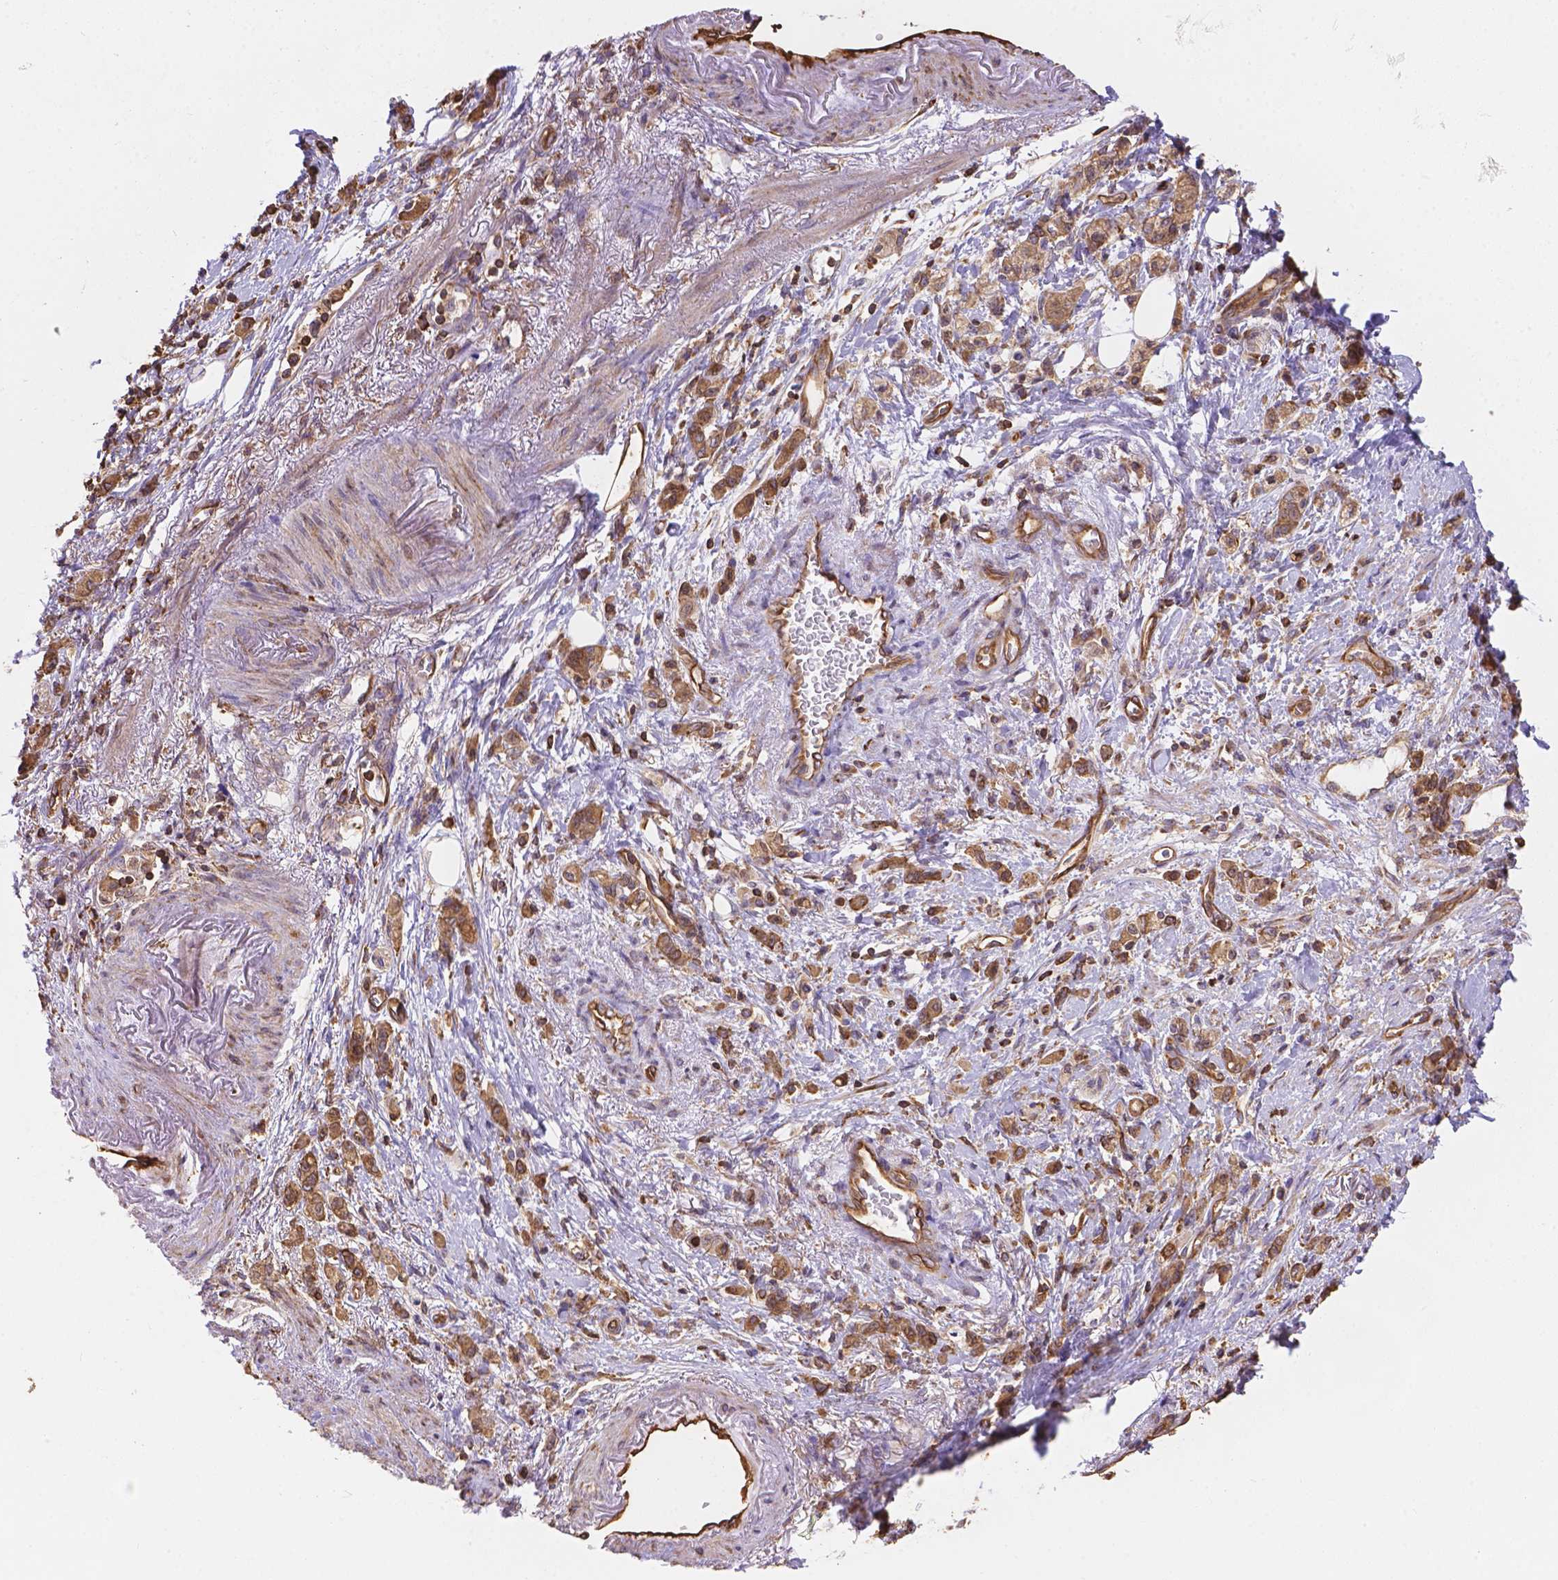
{"staining": {"intensity": "moderate", "quantity": ">75%", "location": "cytoplasmic/membranous,nuclear"}, "tissue": "stomach cancer", "cell_type": "Tumor cells", "image_type": "cancer", "snomed": [{"axis": "morphology", "description": "Adenocarcinoma, NOS"}, {"axis": "topography", "description": "Stomach"}], "caption": "Tumor cells display medium levels of moderate cytoplasmic/membranous and nuclear positivity in approximately >75% of cells in stomach cancer. Ihc stains the protein in brown and the nuclei are stained blue.", "gene": "DMWD", "patient": {"sex": "male", "age": 77}}